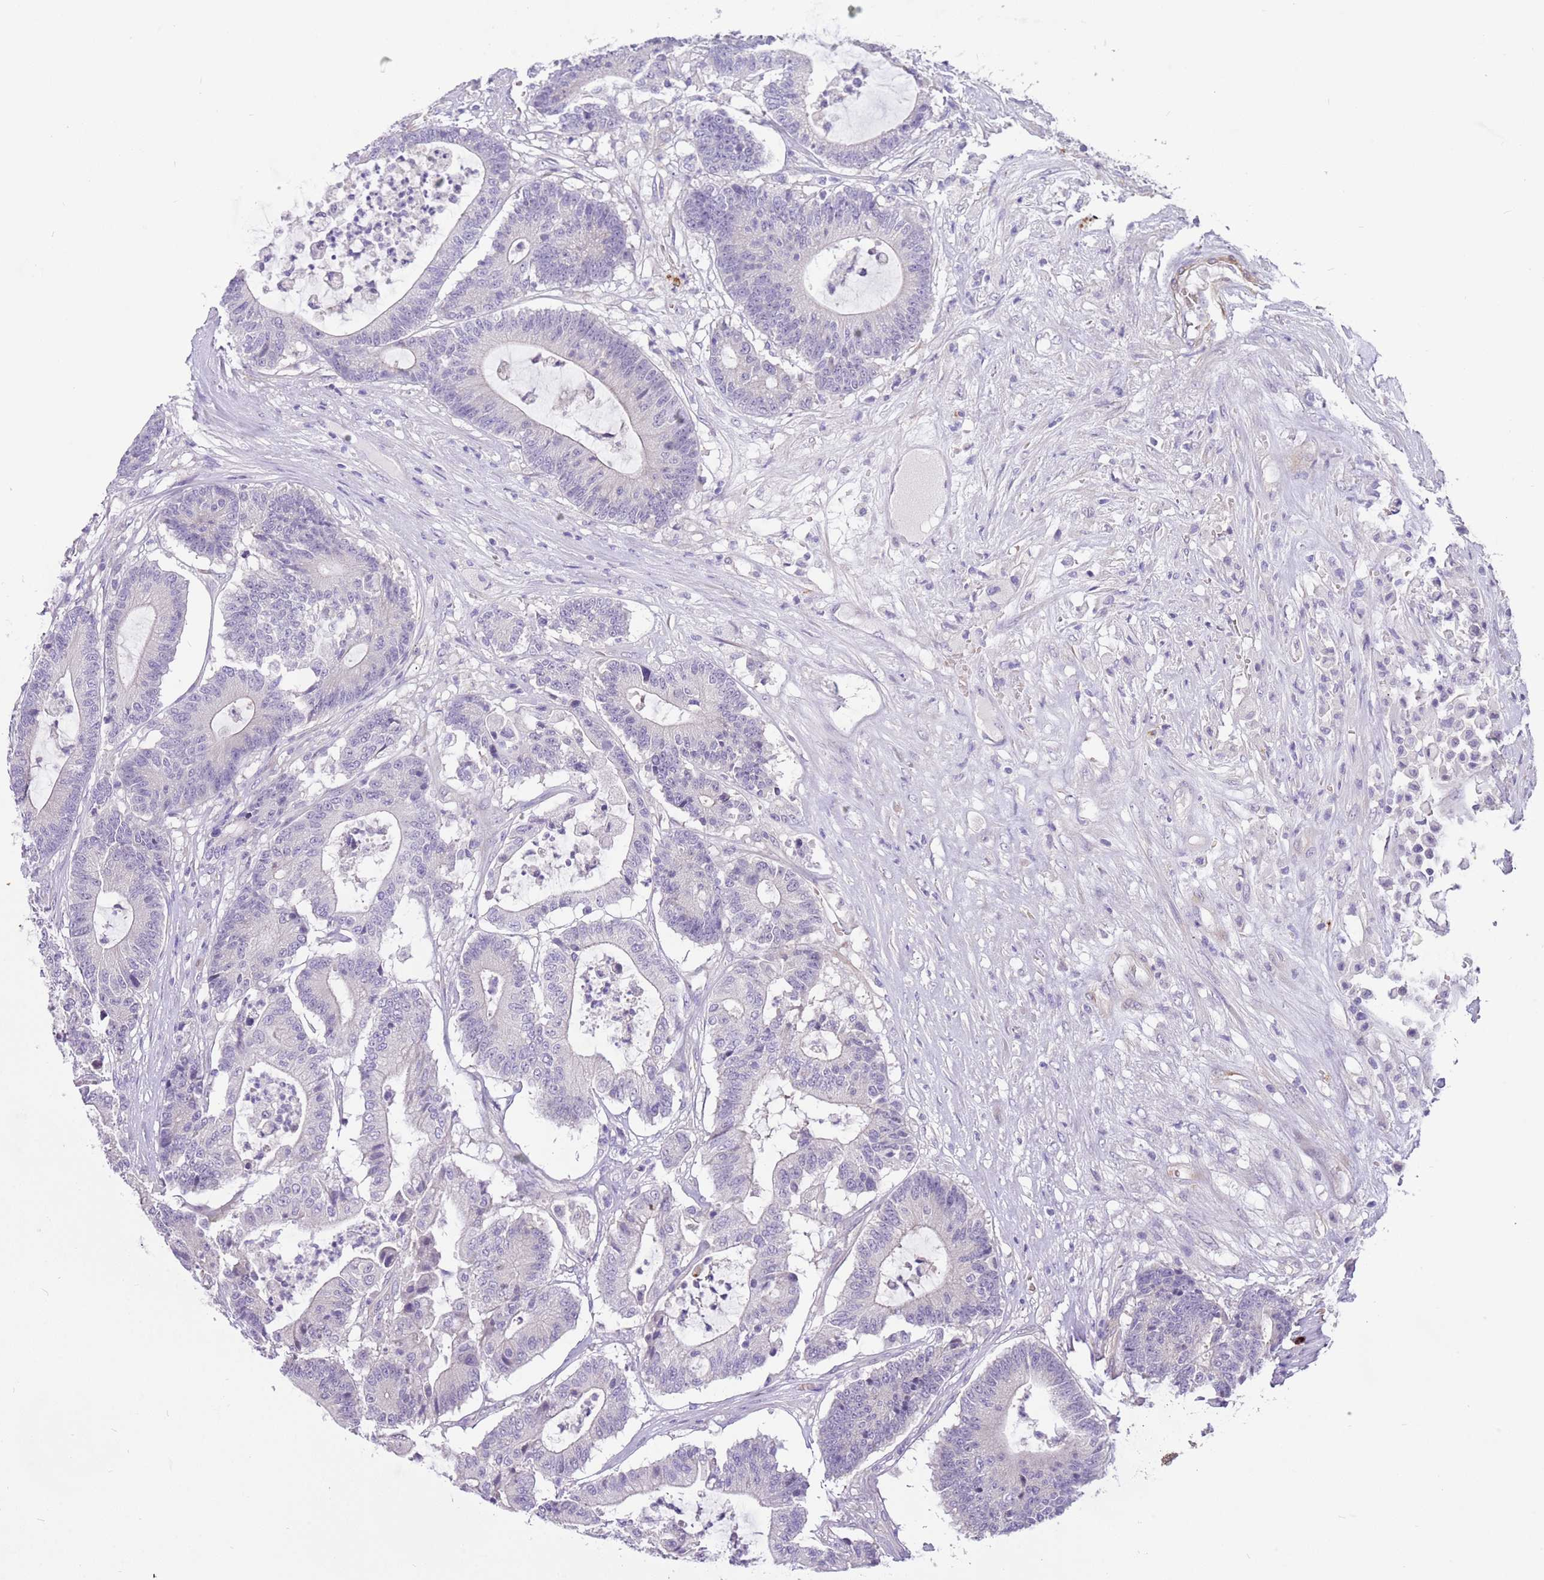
{"staining": {"intensity": "negative", "quantity": "none", "location": "none"}, "tissue": "colorectal cancer", "cell_type": "Tumor cells", "image_type": "cancer", "snomed": [{"axis": "morphology", "description": "Adenocarcinoma, NOS"}, {"axis": "topography", "description": "Colon"}], "caption": "A micrograph of adenocarcinoma (colorectal) stained for a protein displays no brown staining in tumor cells.", "gene": "RFK", "patient": {"sex": "female", "age": 84}}